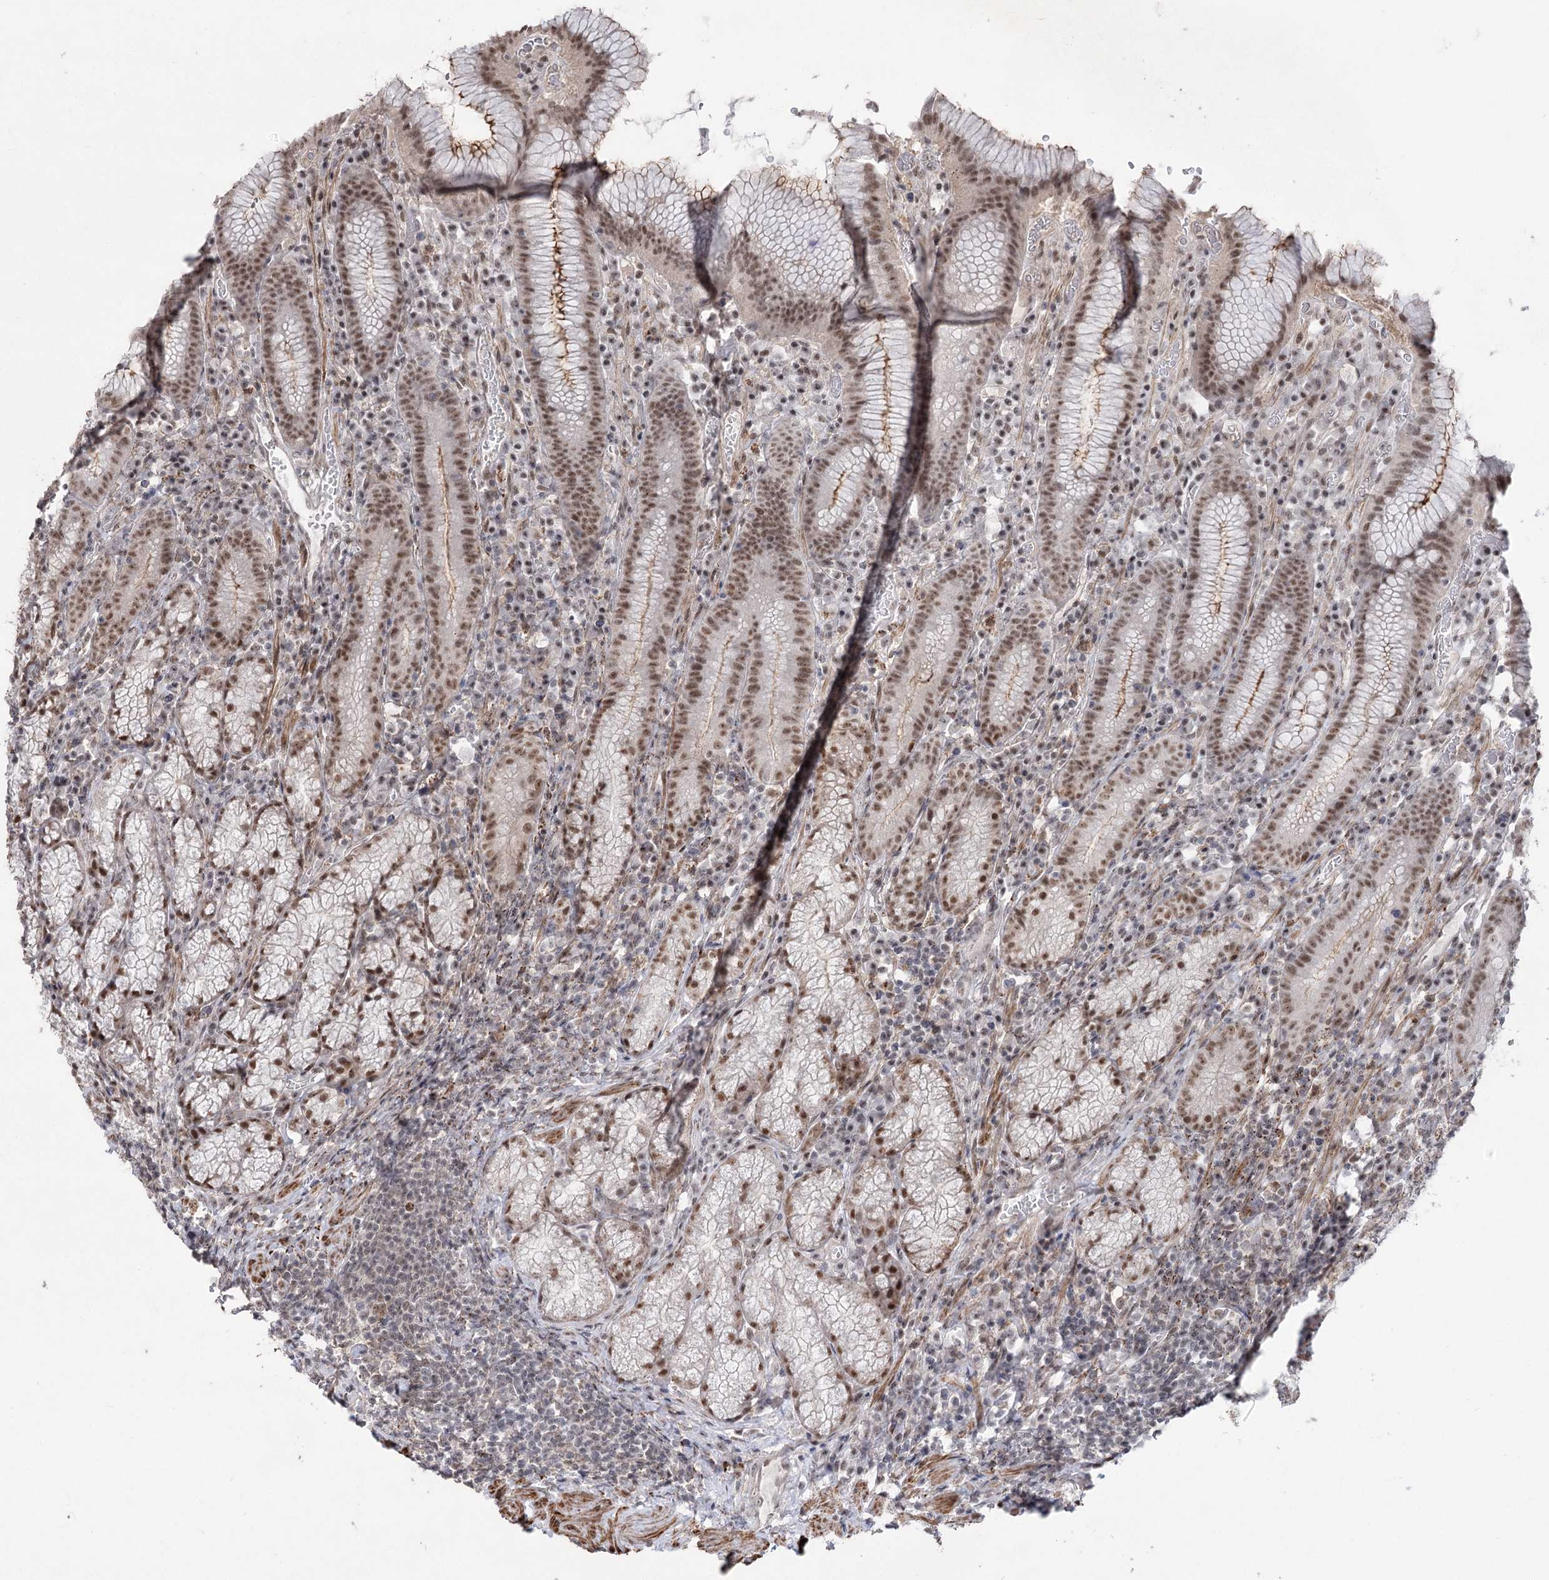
{"staining": {"intensity": "moderate", "quantity": ">75%", "location": "cytoplasmic/membranous,nuclear"}, "tissue": "stomach", "cell_type": "Glandular cells", "image_type": "normal", "snomed": [{"axis": "morphology", "description": "Normal tissue, NOS"}, {"axis": "topography", "description": "Stomach"}], "caption": "DAB (3,3'-diaminobenzidine) immunohistochemical staining of benign human stomach exhibits moderate cytoplasmic/membranous,nuclear protein expression in about >75% of glandular cells. (Stains: DAB in brown, nuclei in blue, Microscopy: brightfield microscopy at high magnification).", "gene": "ZSCAN23", "patient": {"sex": "male", "age": 55}}